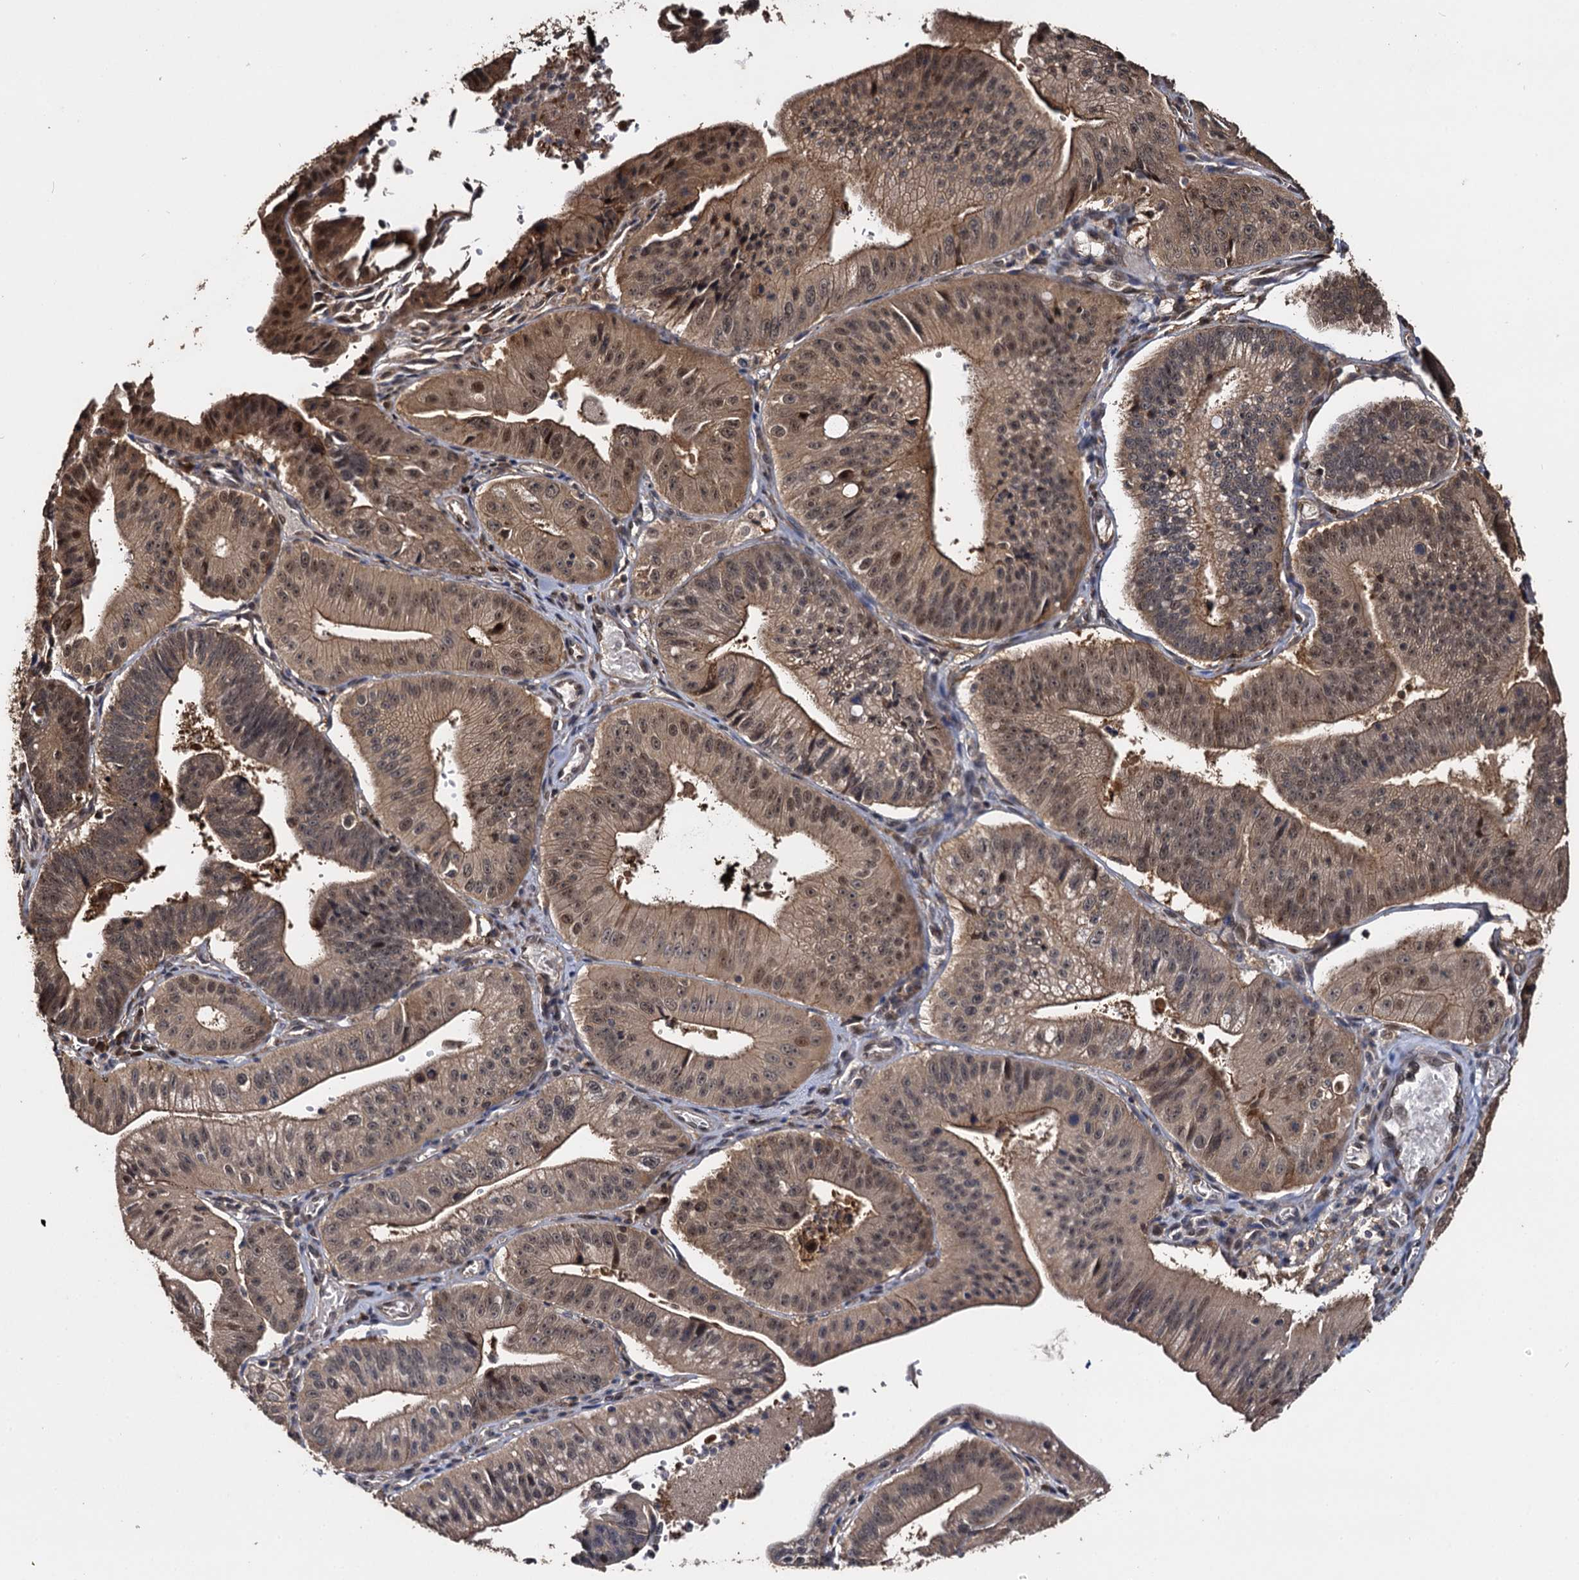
{"staining": {"intensity": "moderate", "quantity": ">75%", "location": "cytoplasmic/membranous,nuclear"}, "tissue": "stomach cancer", "cell_type": "Tumor cells", "image_type": "cancer", "snomed": [{"axis": "morphology", "description": "Adenocarcinoma, NOS"}, {"axis": "topography", "description": "Stomach"}], "caption": "Immunohistochemical staining of human stomach cancer (adenocarcinoma) demonstrates moderate cytoplasmic/membranous and nuclear protein staining in about >75% of tumor cells.", "gene": "SLC46A3", "patient": {"sex": "male", "age": 59}}